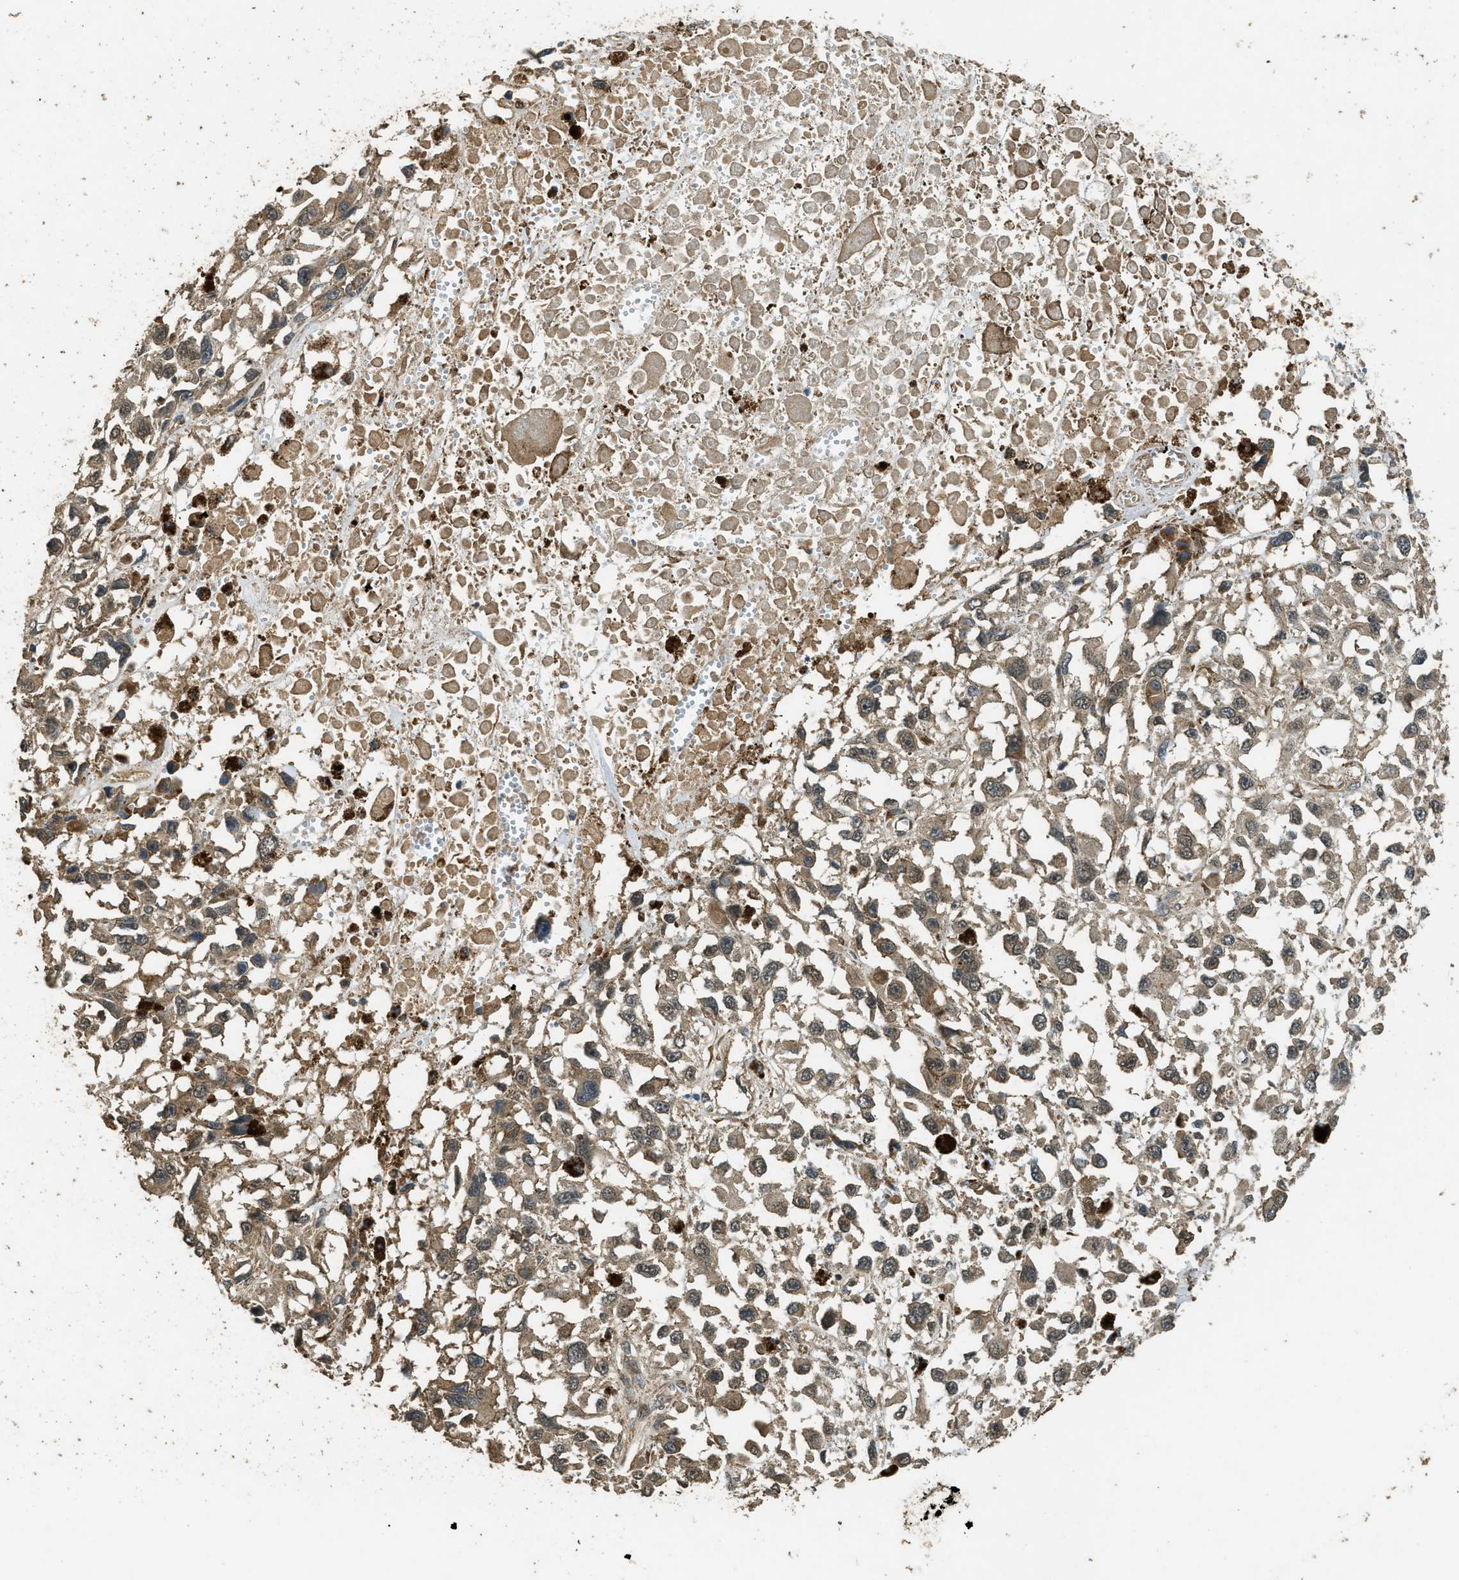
{"staining": {"intensity": "weak", "quantity": ">75%", "location": "cytoplasmic/membranous,nuclear"}, "tissue": "melanoma", "cell_type": "Tumor cells", "image_type": "cancer", "snomed": [{"axis": "morphology", "description": "Malignant melanoma, Metastatic site"}, {"axis": "topography", "description": "Lymph node"}], "caption": "Malignant melanoma (metastatic site) stained with DAB (3,3'-diaminobenzidine) immunohistochemistry (IHC) reveals low levels of weak cytoplasmic/membranous and nuclear expression in approximately >75% of tumor cells. Using DAB (3,3'-diaminobenzidine) (brown) and hematoxylin (blue) stains, captured at high magnification using brightfield microscopy.", "gene": "PPP6R3", "patient": {"sex": "male", "age": 59}}